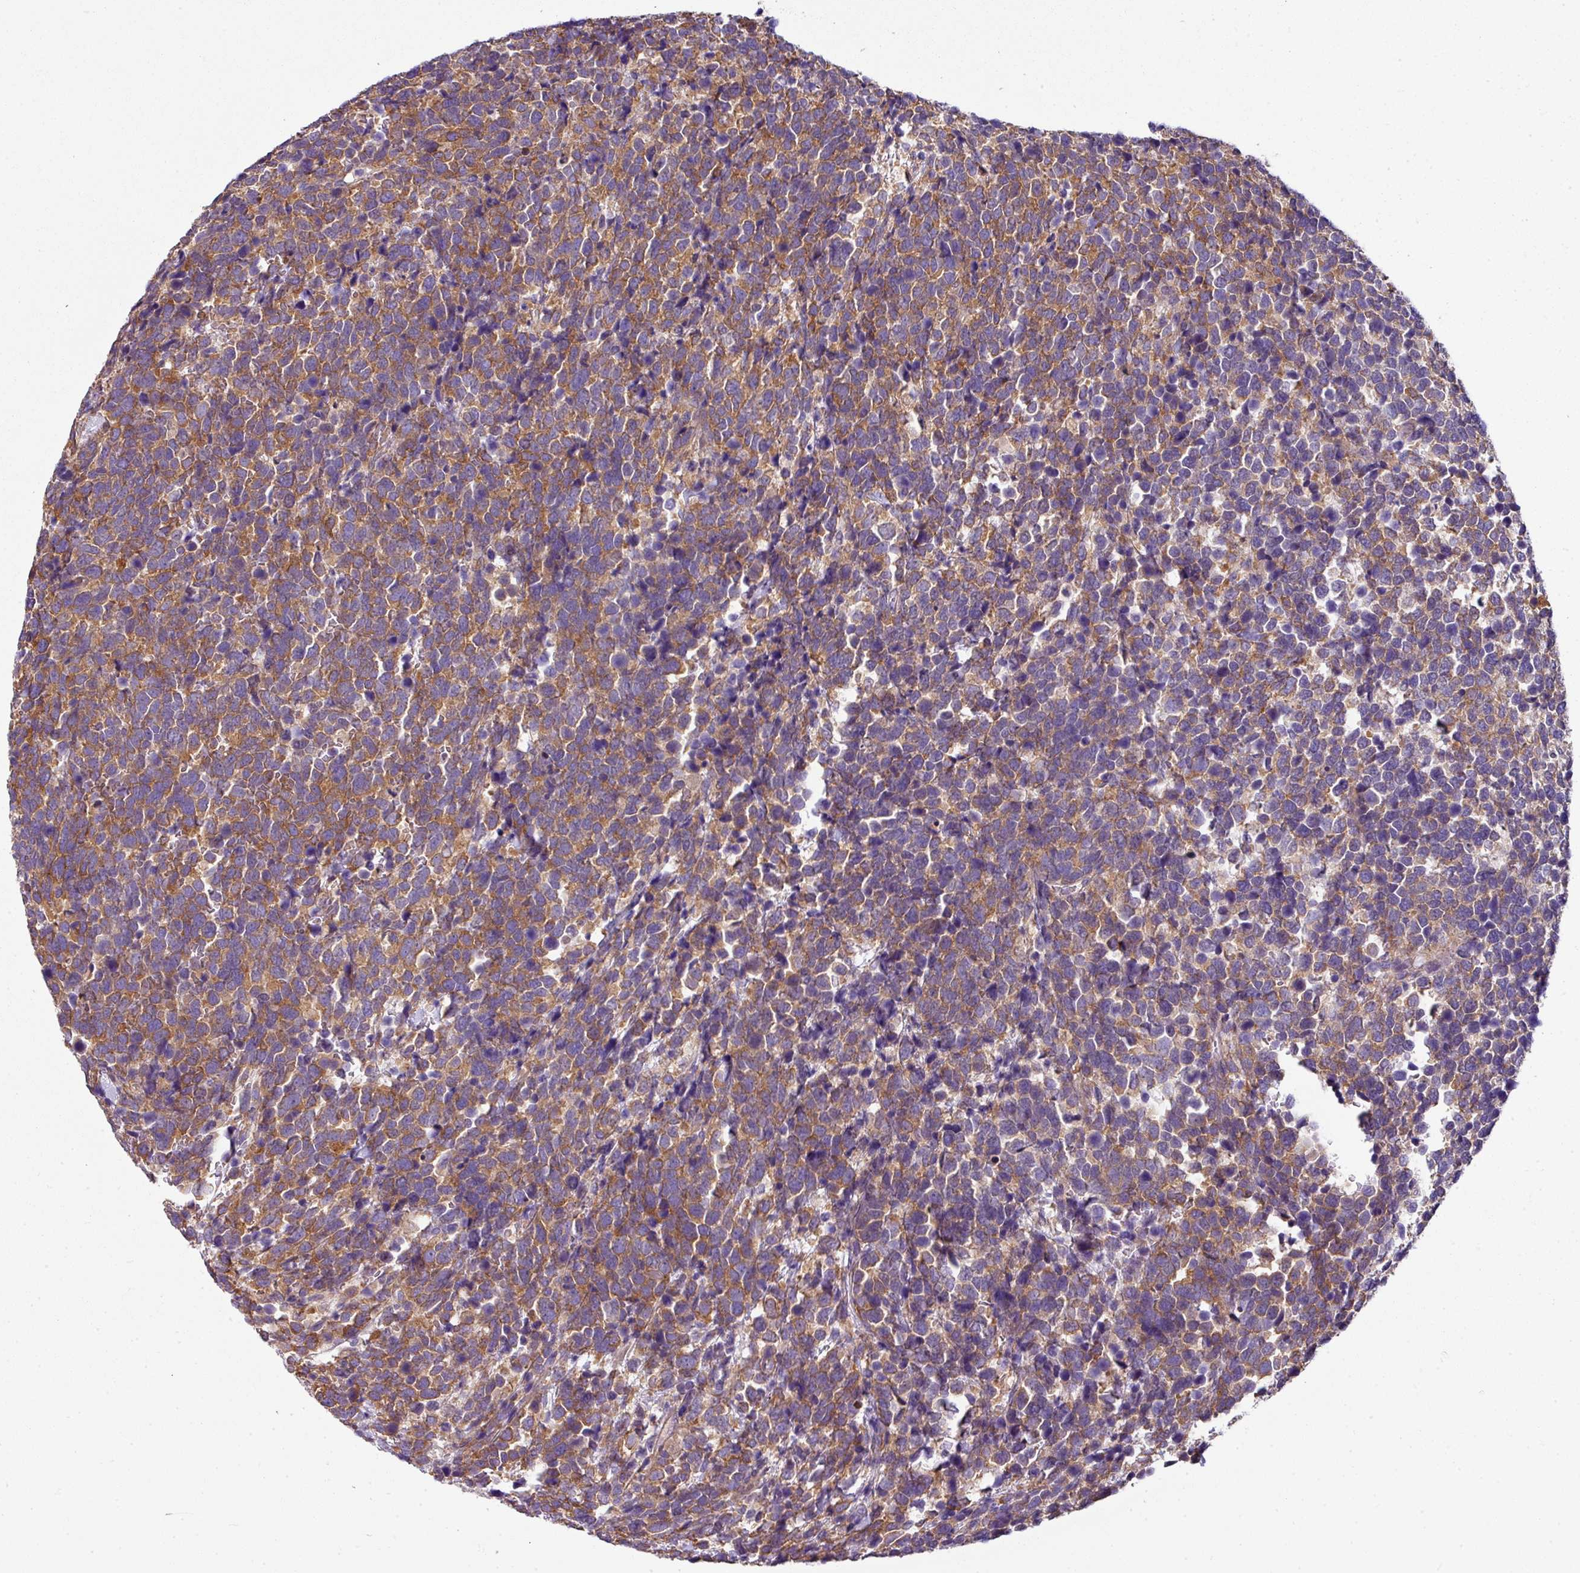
{"staining": {"intensity": "moderate", "quantity": ">75%", "location": "cytoplasmic/membranous"}, "tissue": "urothelial cancer", "cell_type": "Tumor cells", "image_type": "cancer", "snomed": [{"axis": "morphology", "description": "Urothelial carcinoma, High grade"}, {"axis": "topography", "description": "Urinary bladder"}], "caption": "Immunohistochemistry micrograph of neoplastic tissue: human urothelial carcinoma (high-grade) stained using IHC displays medium levels of moderate protein expression localized specifically in the cytoplasmic/membranous of tumor cells, appearing as a cytoplasmic/membranous brown color.", "gene": "PALS2", "patient": {"sex": "female", "age": 82}}